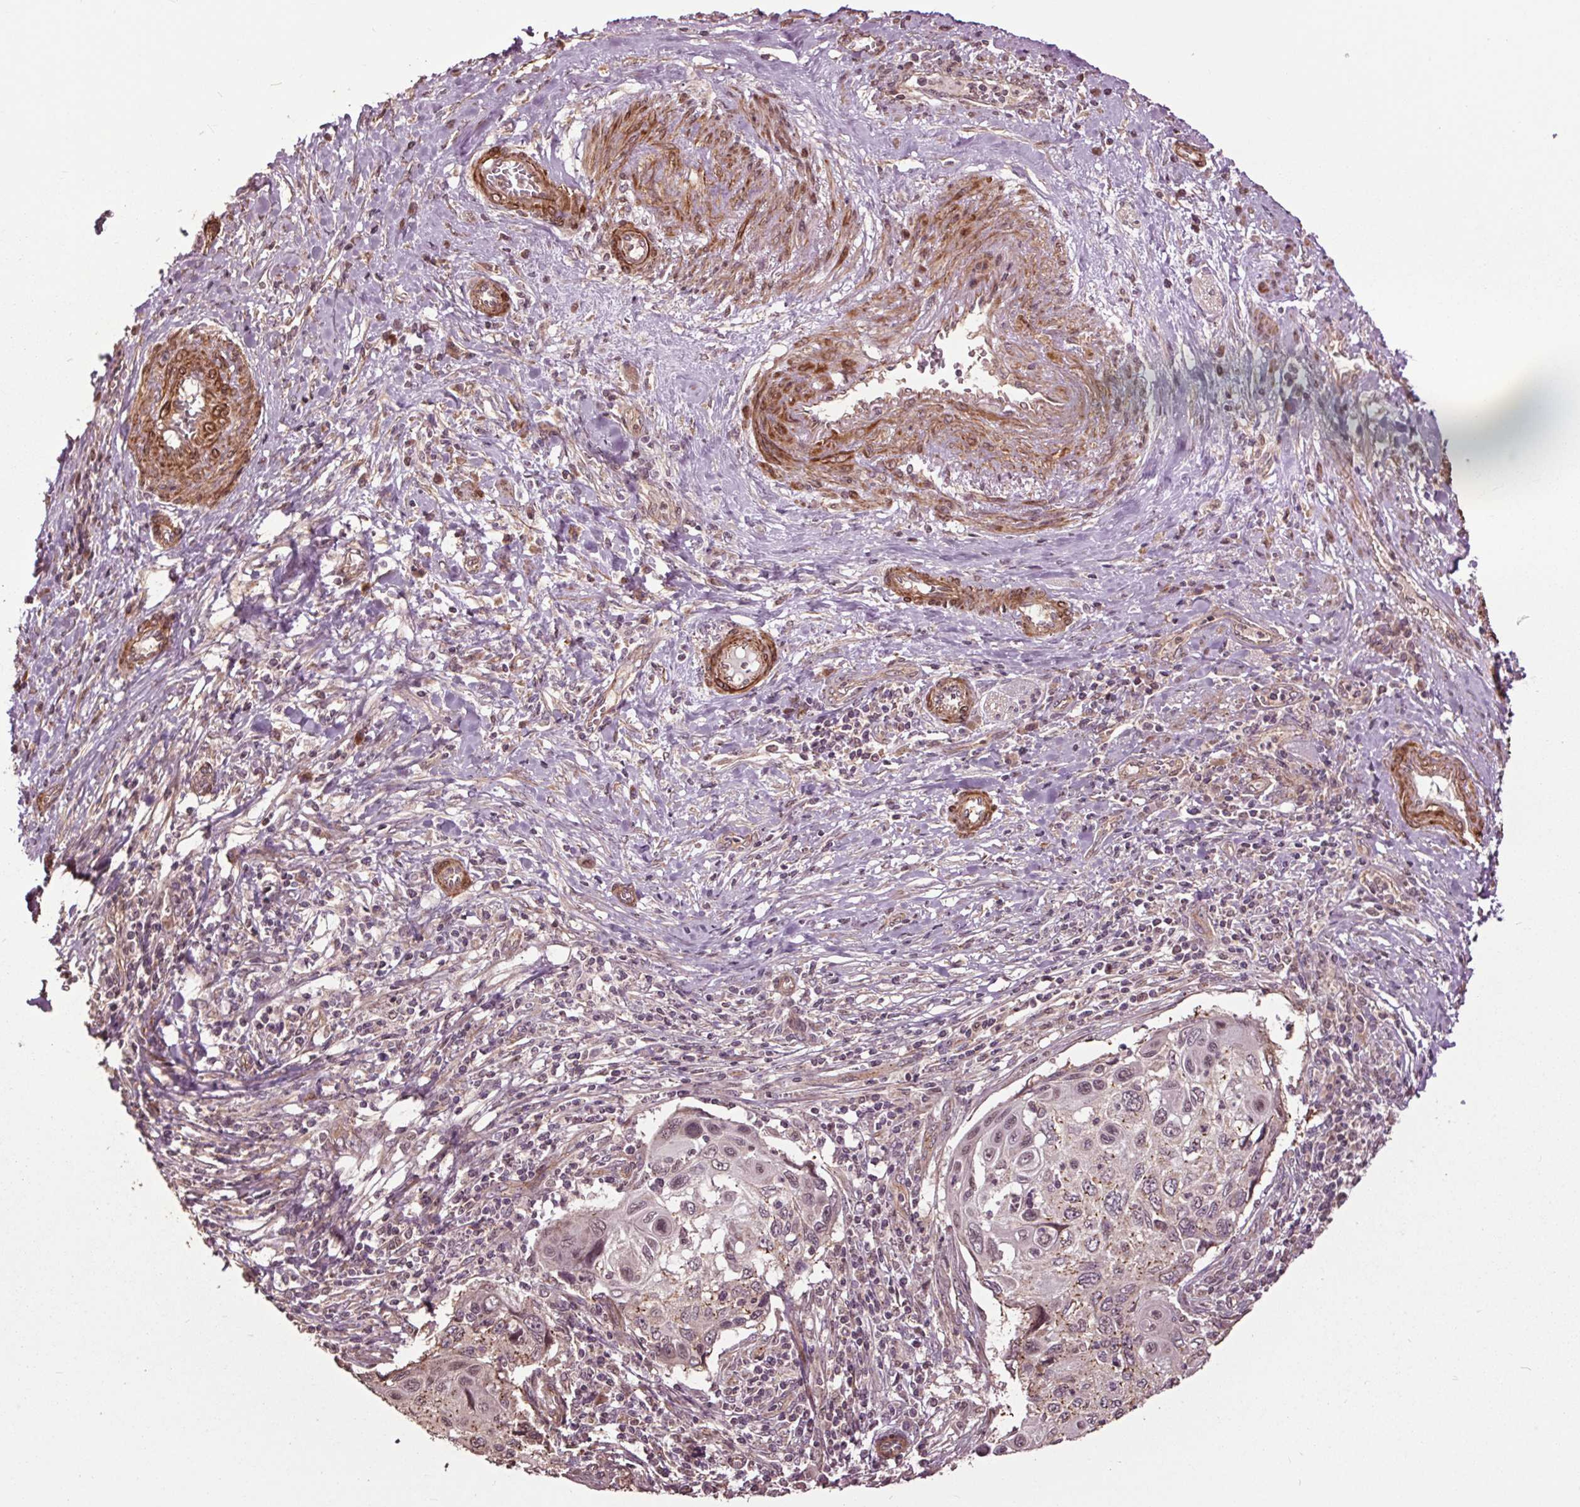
{"staining": {"intensity": "weak", "quantity": "25%-75%", "location": "cytoplasmic/membranous"}, "tissue": "cervical cancer", "cell_type": "Tumor cells", "image_type": "cancer", "snomed": [{"axis": "morphology", "description": "Squamous cell carcinoma, NOS"}, {"axis": "topography", "description": "Cervix"}], "caption": "Immunohistochemical staining of cervical squamous cell carcinoma shows low levels of weak cytoplasmic/membranous protein positivity in approximately 25%-75% of tumor cells. (brown staining indicates protein expression, while blue staining denotes nuclei).", "gene": "CEP95", "patient": {"sex": "female", "age": 70}}